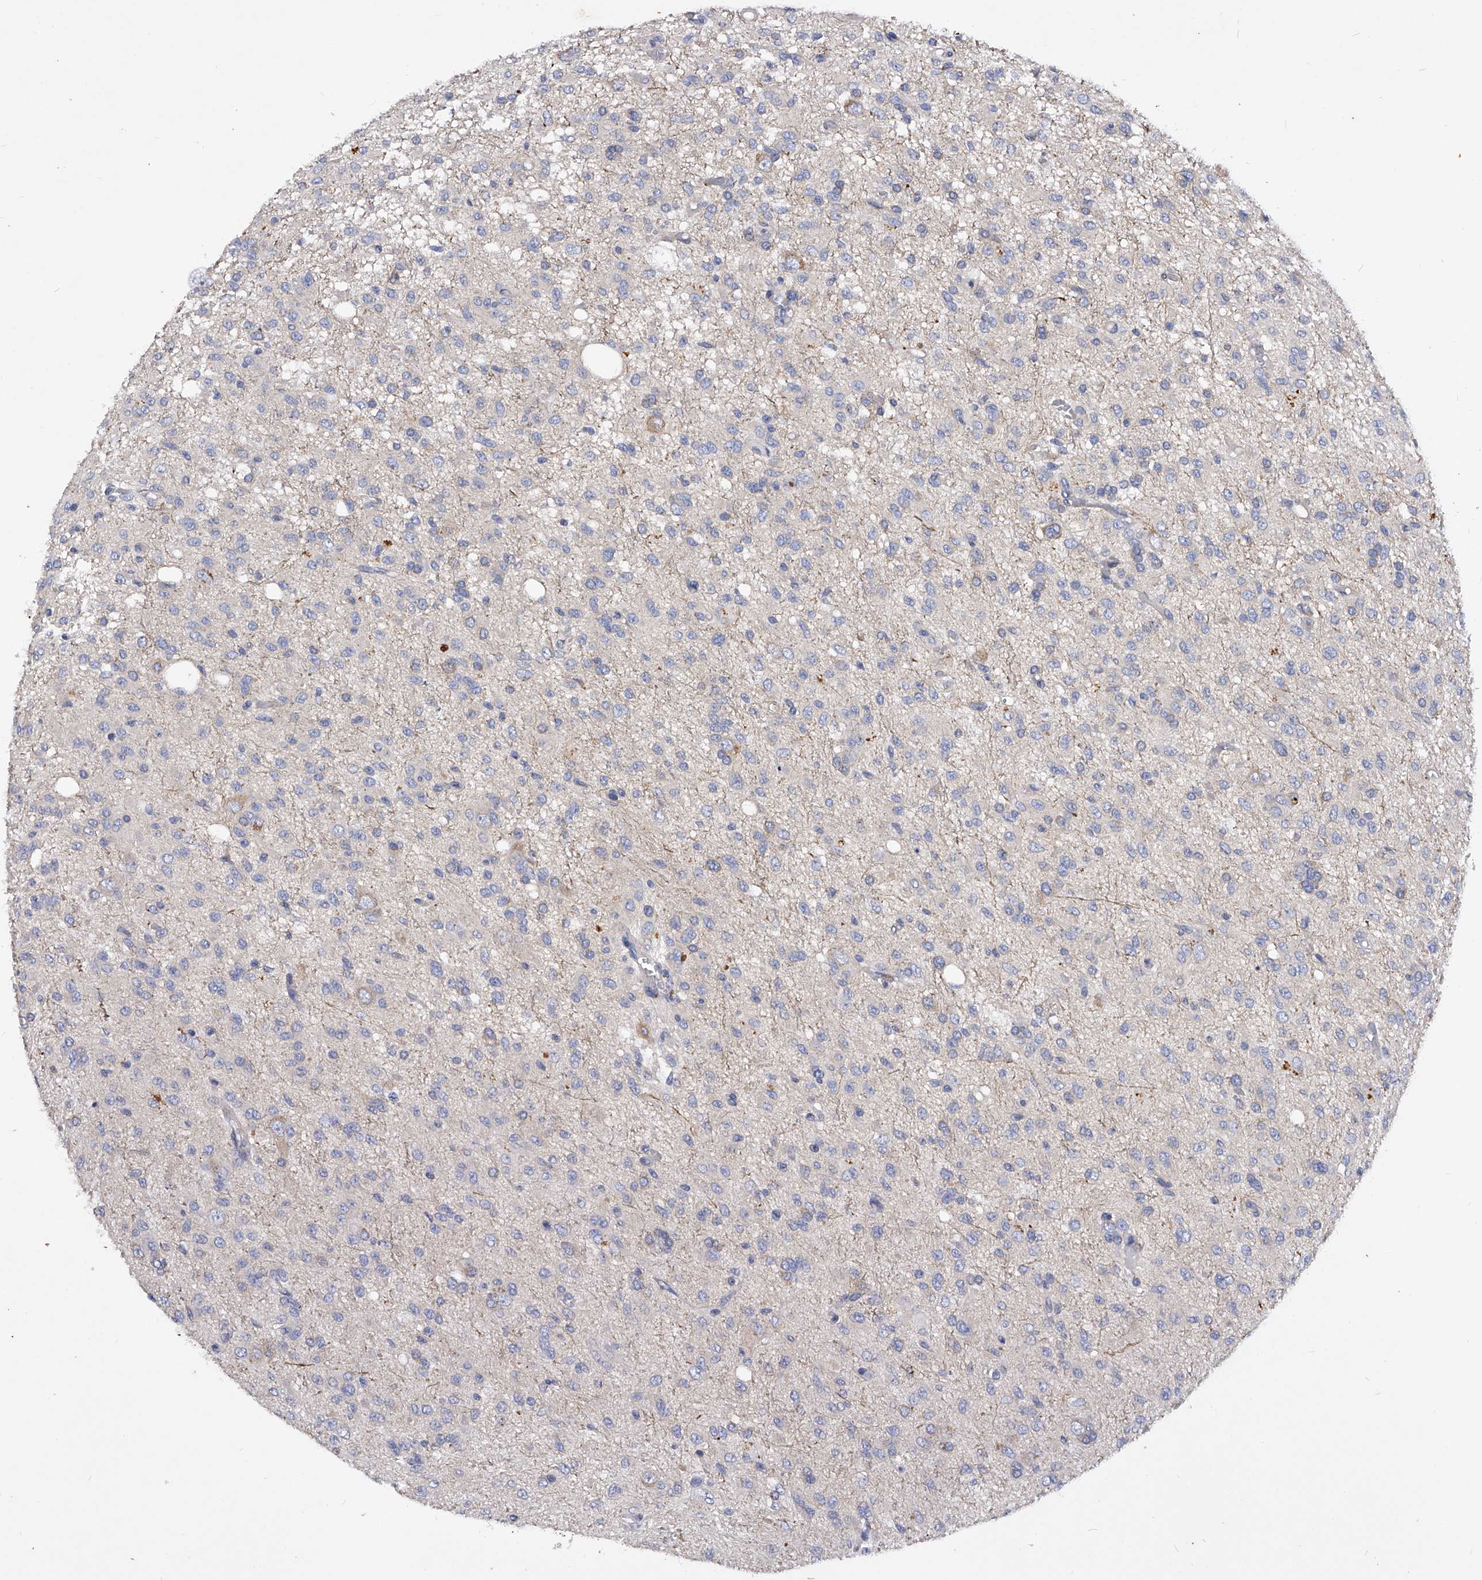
{"staining": {"intensity": "negative", "quantity": "none", "location": "none"}, "tissue": "glioma", "cell_type": "Tumor cells", "image_type": "cancer", "snomed": [{"axis": "morphology", "description": "Glioma, malignant, High grade"}, {"axis": "topography", "description": "Brain"}], "caption": "DAB (3,3'-diaminobenzidine) immunohistochemical staining of malignant glioma (high-grade) exhibits no significant staining in tumor cells.", "gene": "PPP5C", "patient": {"sex": "female", "age": 59}}